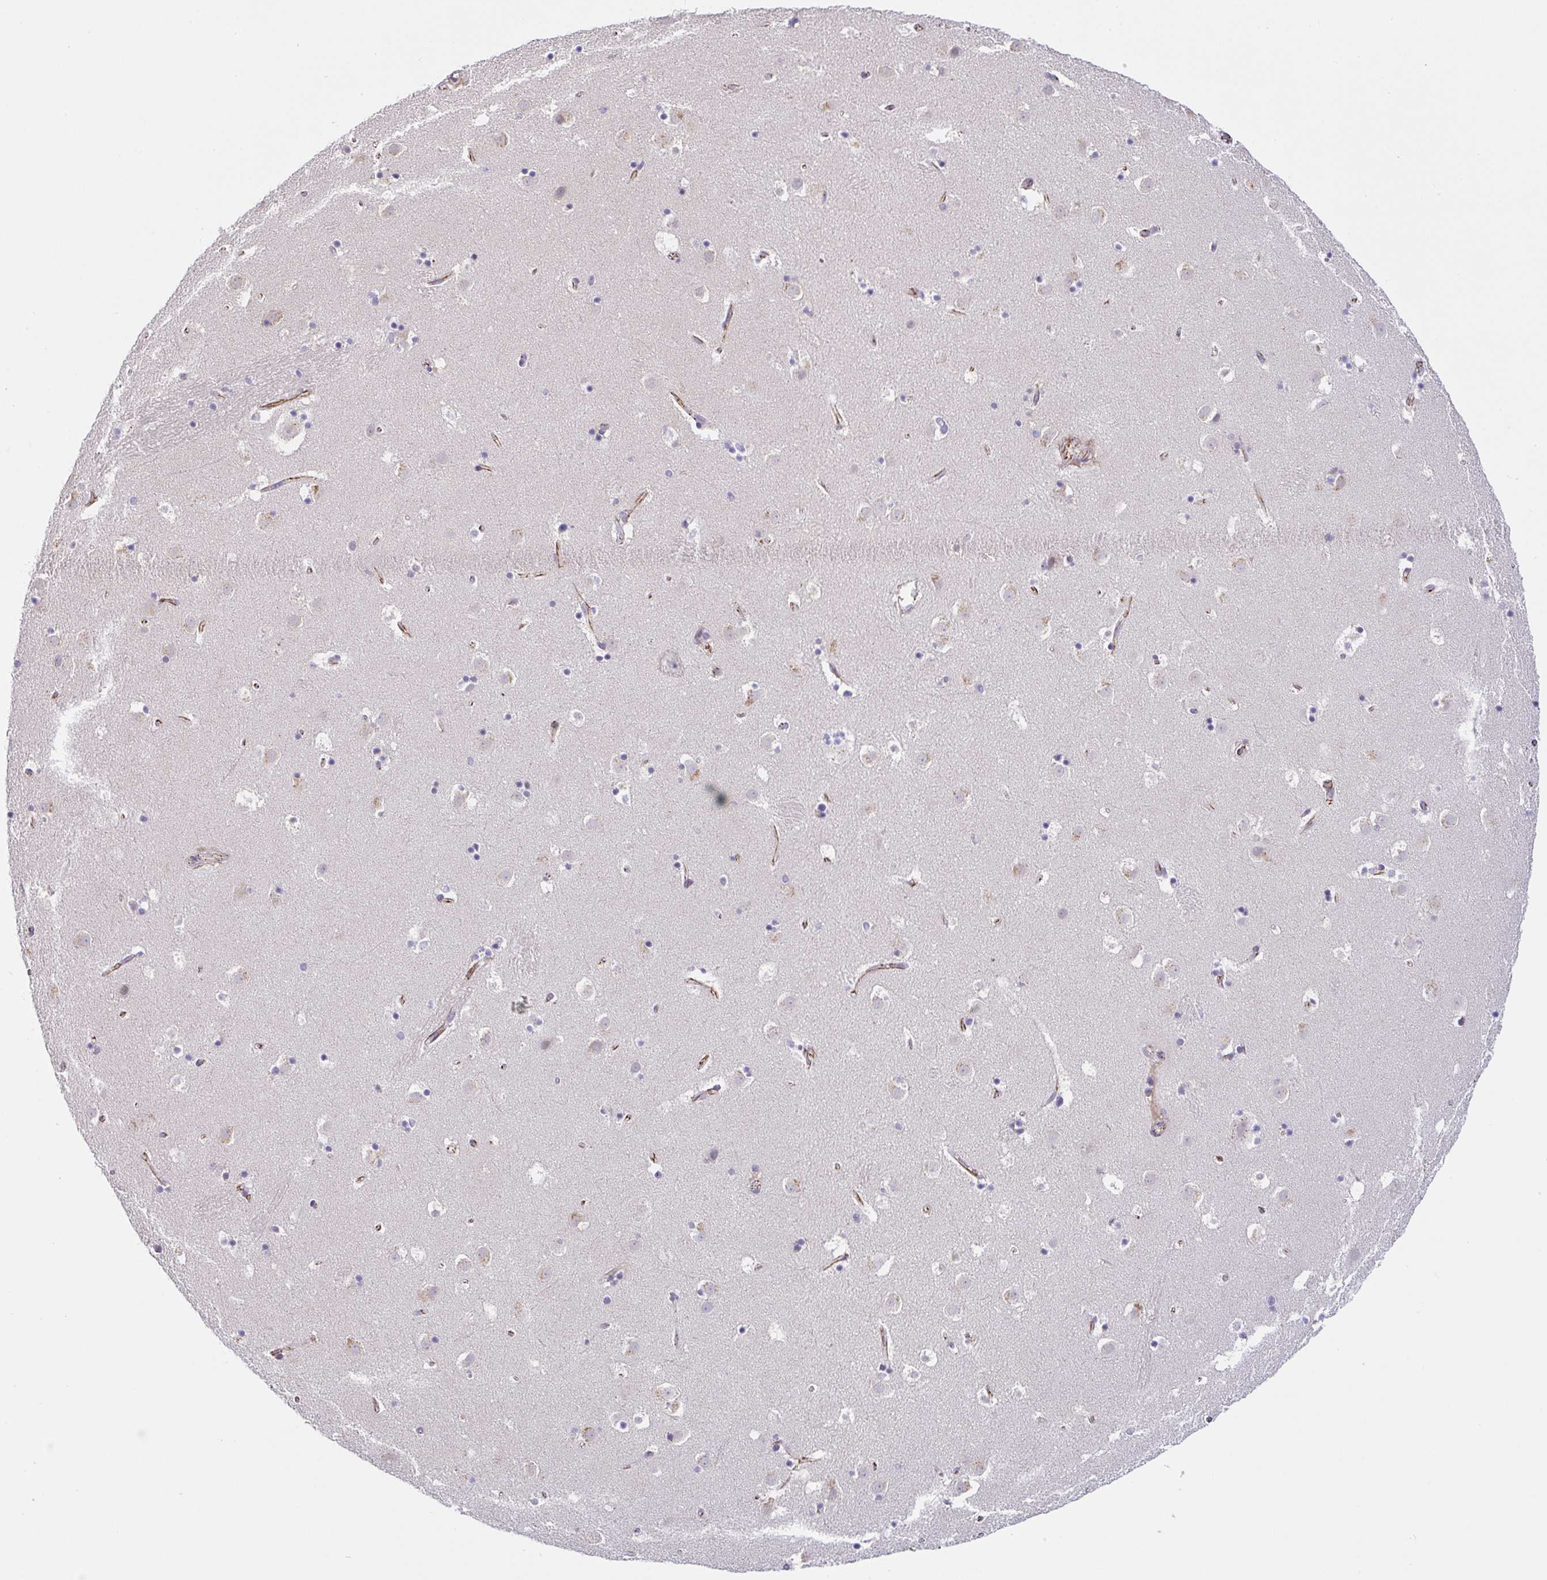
{"staining": {"intensity": "negative", "quantity": "none", "location": "none"}, "tissue": "caudate", "cell_type": "Glial cells", "image_type": "normal", "snomed": [{"axis": "morphology", "description": "Normal tissue, NOS"}, {"axis": "topography", "description": "Lateral ventricle wall"}], "caption": "Protein analysis of normal caudate demonstrates no significant expression in glial cells. (DAB (3,3'-diaminobenzidine) immunohistochemistry (IHC) with hematoxylin counter stain).", "gene": "CGNL1", "patient": {"sex": "male", "age": 37}}